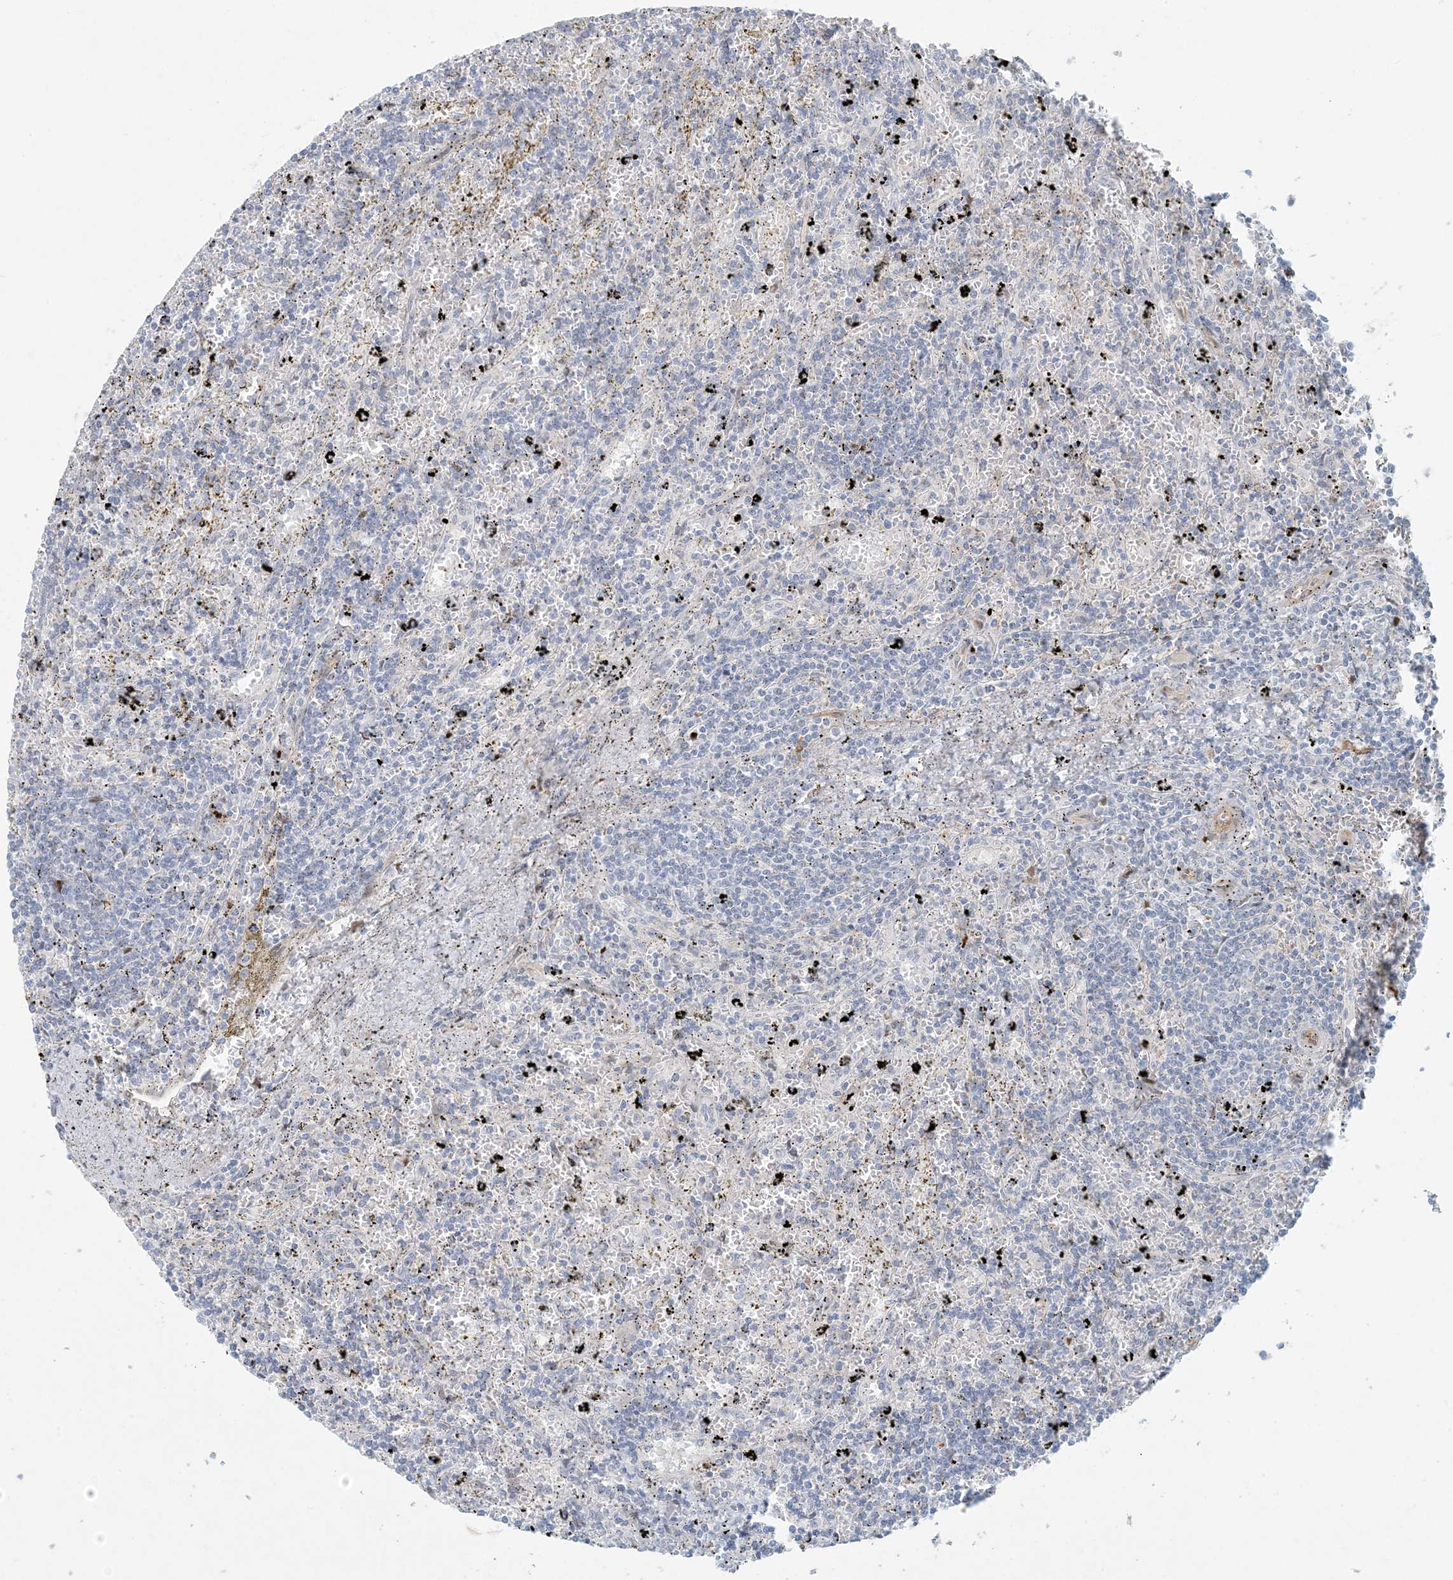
{"staining": {"intensity": "negative", "quantity": "none", "location": "none"}, "tissue": "lymphoma", "cell_type": "Tumor cells", "image_type": "cancer", "snomed": [{"axis": "morphology", "description": "Malignant lymphoma, non-Hodgkin's type, Low grade"}, {"axis": "topography", "description": "Spleen"}], "caption": "High magnification brightfield microscopy of lymphoma stained with DAB (3,3'-diaminobenzidine) (brown) and counterstained with hematoxylin (blue): tumor cells show no significant expression. (Stains: DAB immunohistochemistry (IHC) with hematoxylin counter stain, Microscopy: brightfield microscopy at high magnification).", "gene": "BCORL1", "patient": {"sex": "male", "age": 76}}